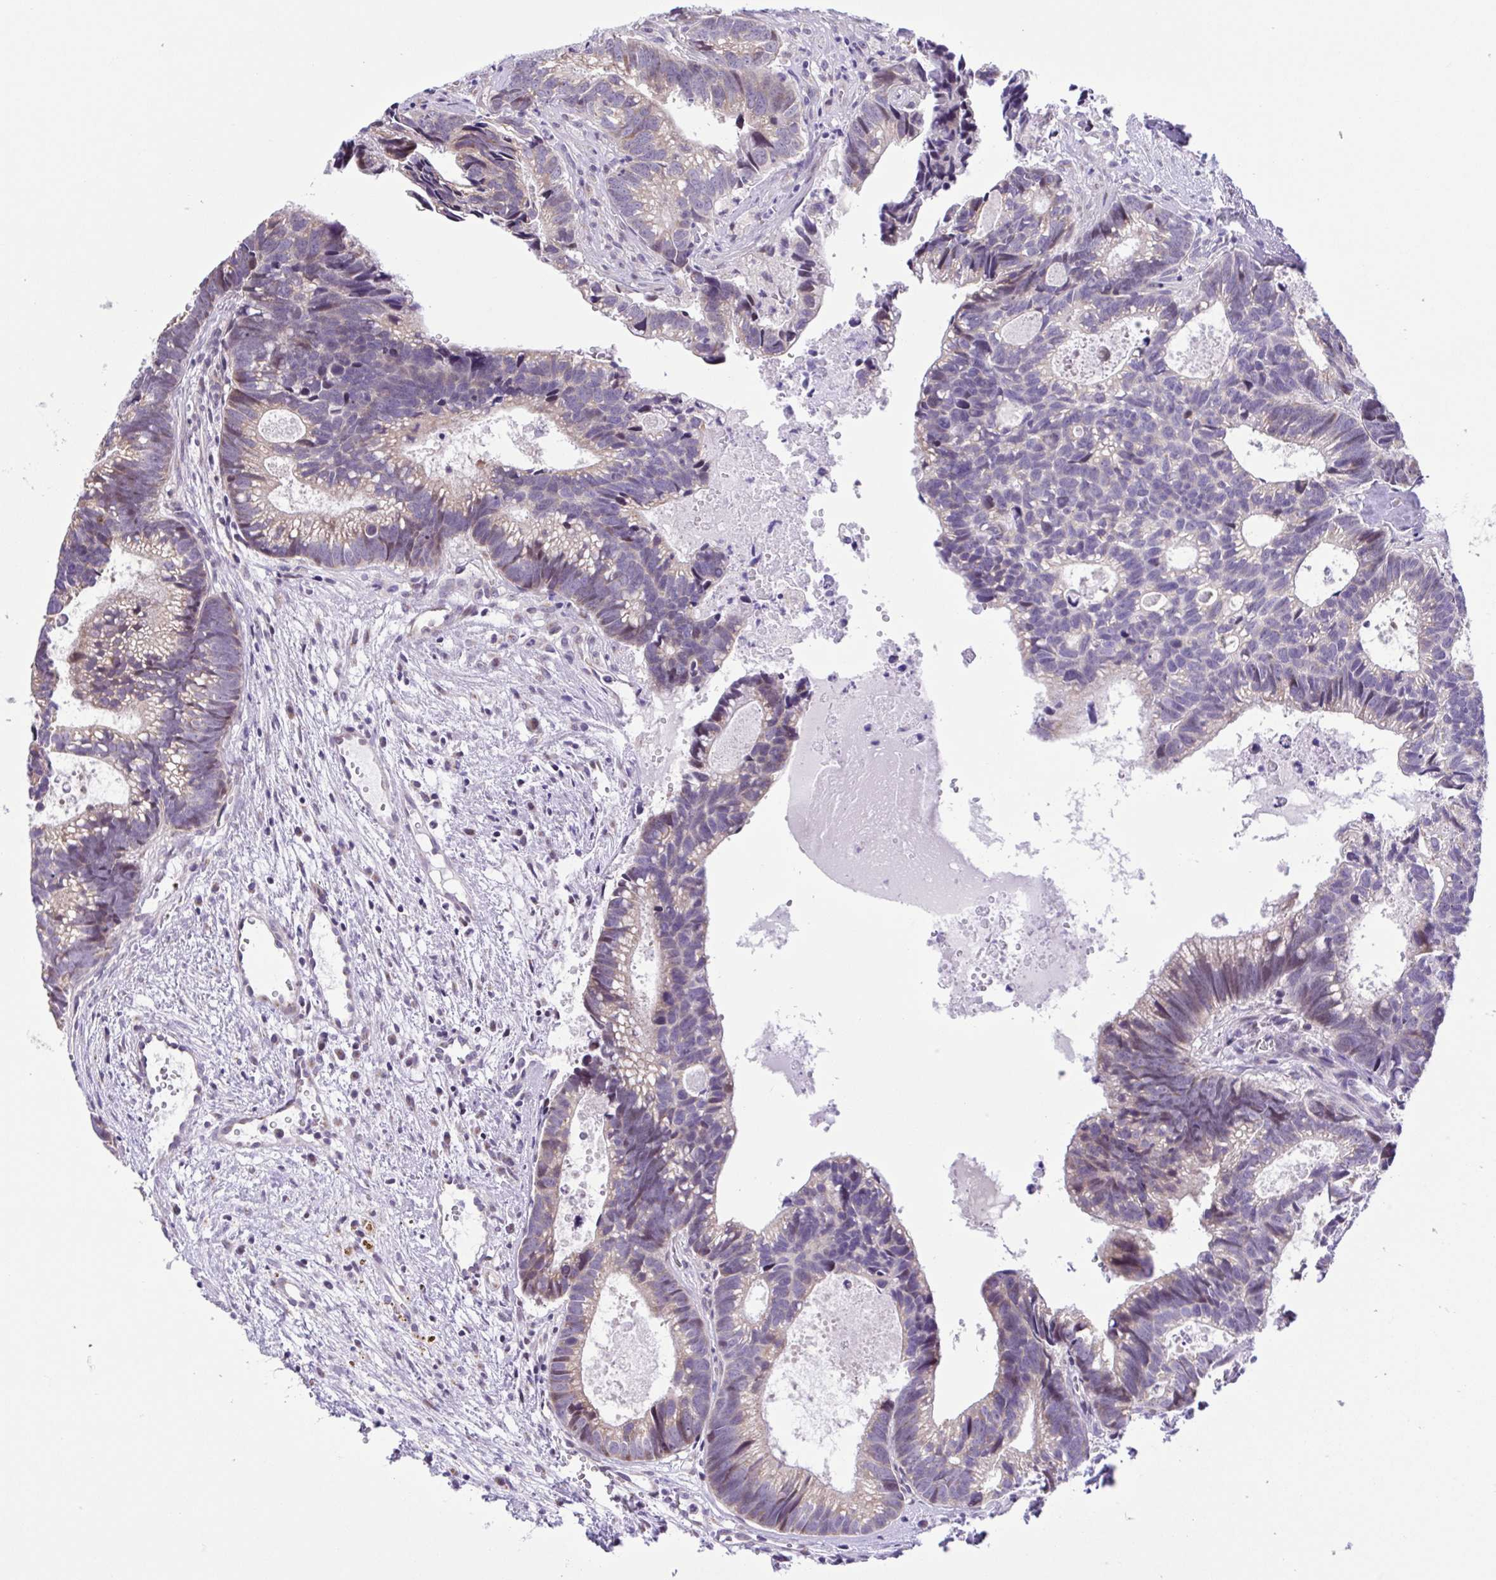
{"staining": {"intensity": "weak", "quantity": "<25%", "location": "cytoplasmic/membranous"}, "tissue": "head and neck cancer", "cell_type": "Tumor cells", "image_type": "cancer", "snomed": [{"axis": "morphology", "description": "Adenocarcinoma, NOS"}, {"axis": "topography", "description": "Head-Neck"}], "caption": "Immunohistochemistry (IHC) image of neoplastic tissue: adenocarcinoma (head and neck) stained with DAB demonstrates no significant protein expression in tumor cells.", "gene": "TGM3", "patient": {"sex": "male", "age": 62}}